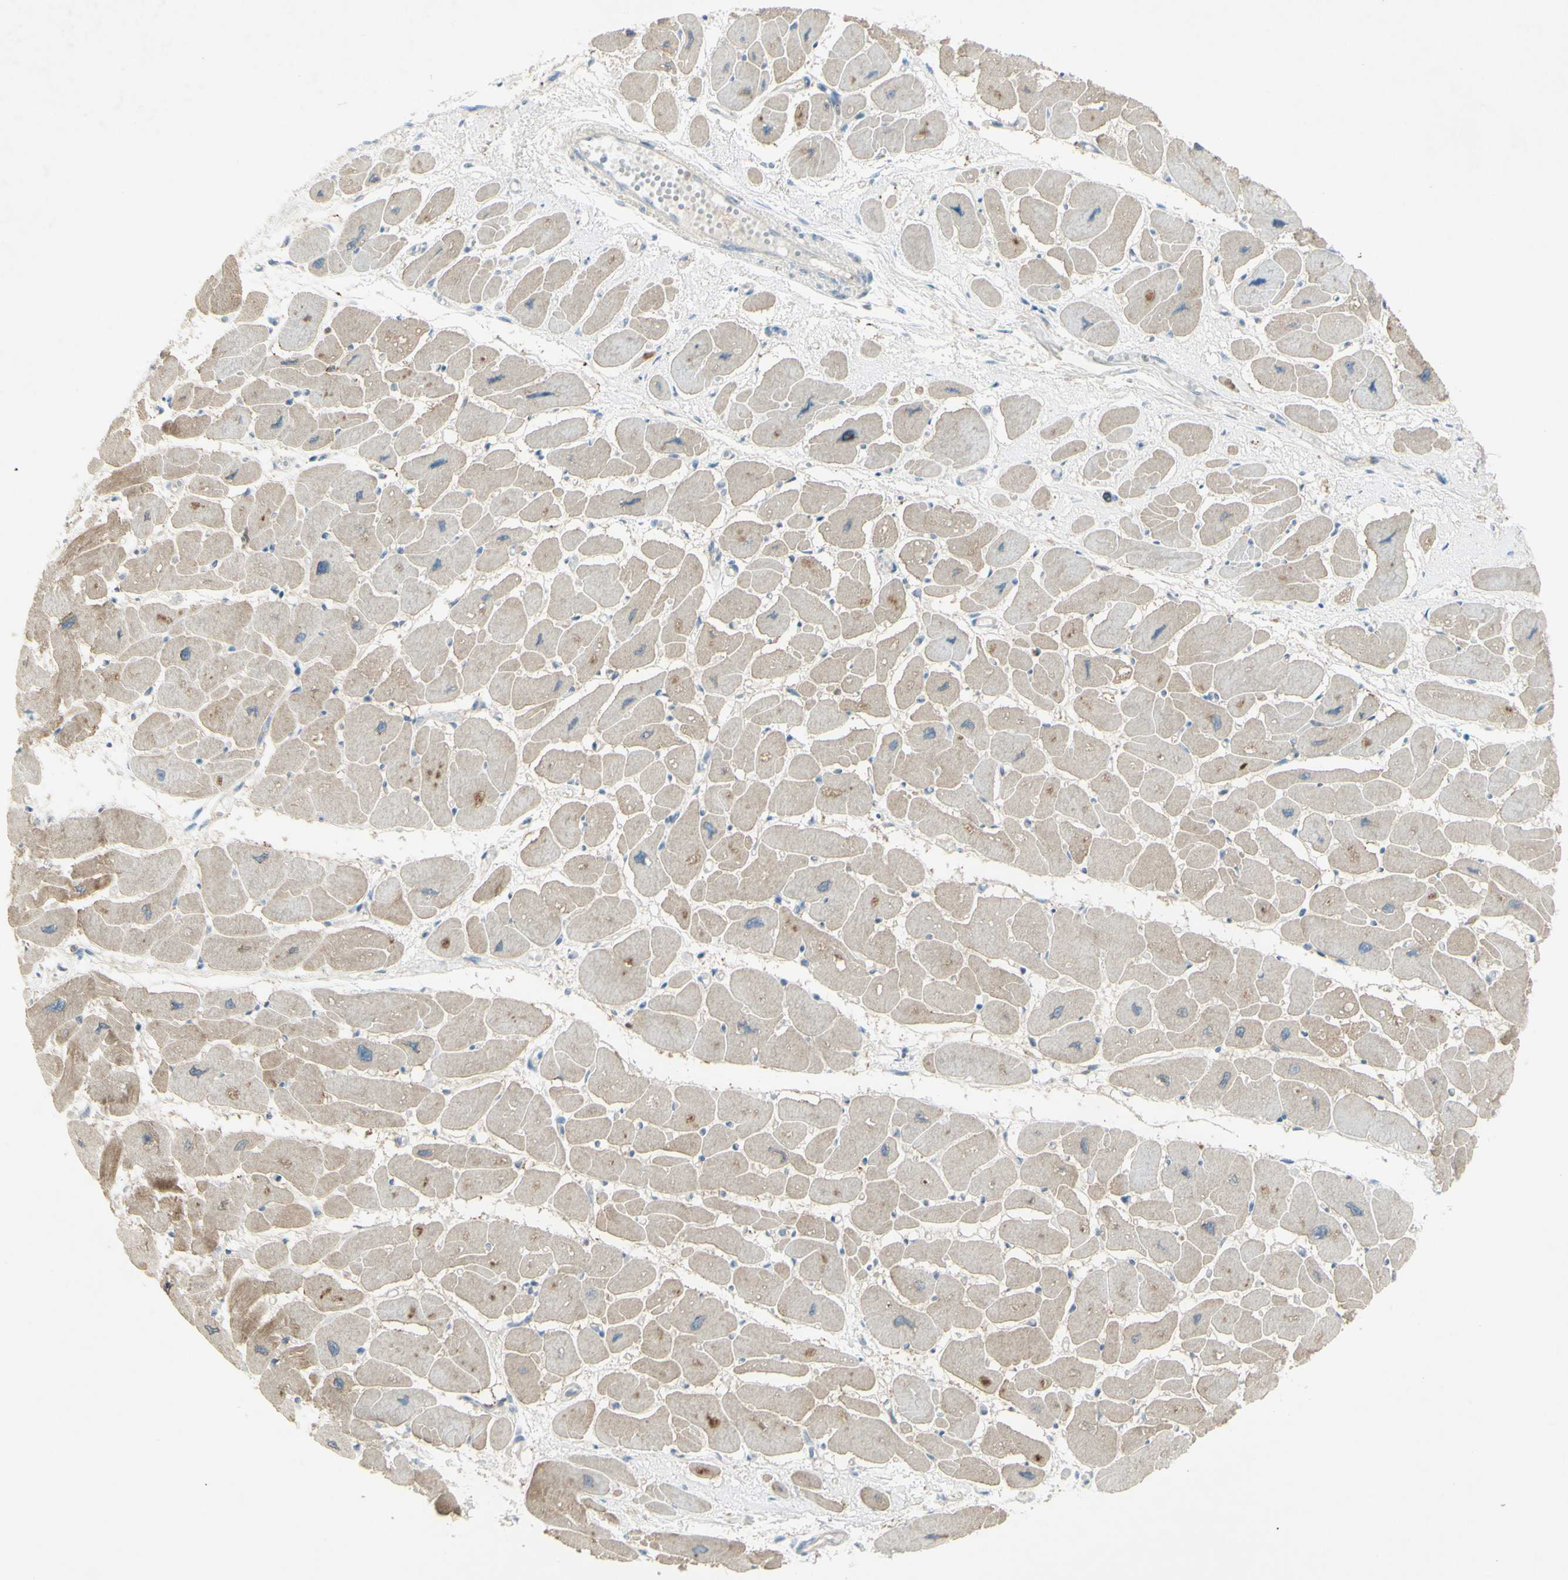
{"staining": {"intensity": "moderate", "quantity": ">75%", "location": "cytoplasmic/membranous"}, "tissue": "heart muscle", "cell_type": "Cardiomyocytes", "image_type": "normal", "snomed": [{"axis": "morphology", "description": "Normal tissue, NOS"}, {"axis": "topography", "description": "Heart"}], "caption": "Cardiomyocytes display medium levels of moderate cytoplasmic/membranous staining in about >75% of cells in benign heart muscle.", "gene": "C1orf159", "patient": {"sex": "female", "age": 54}}